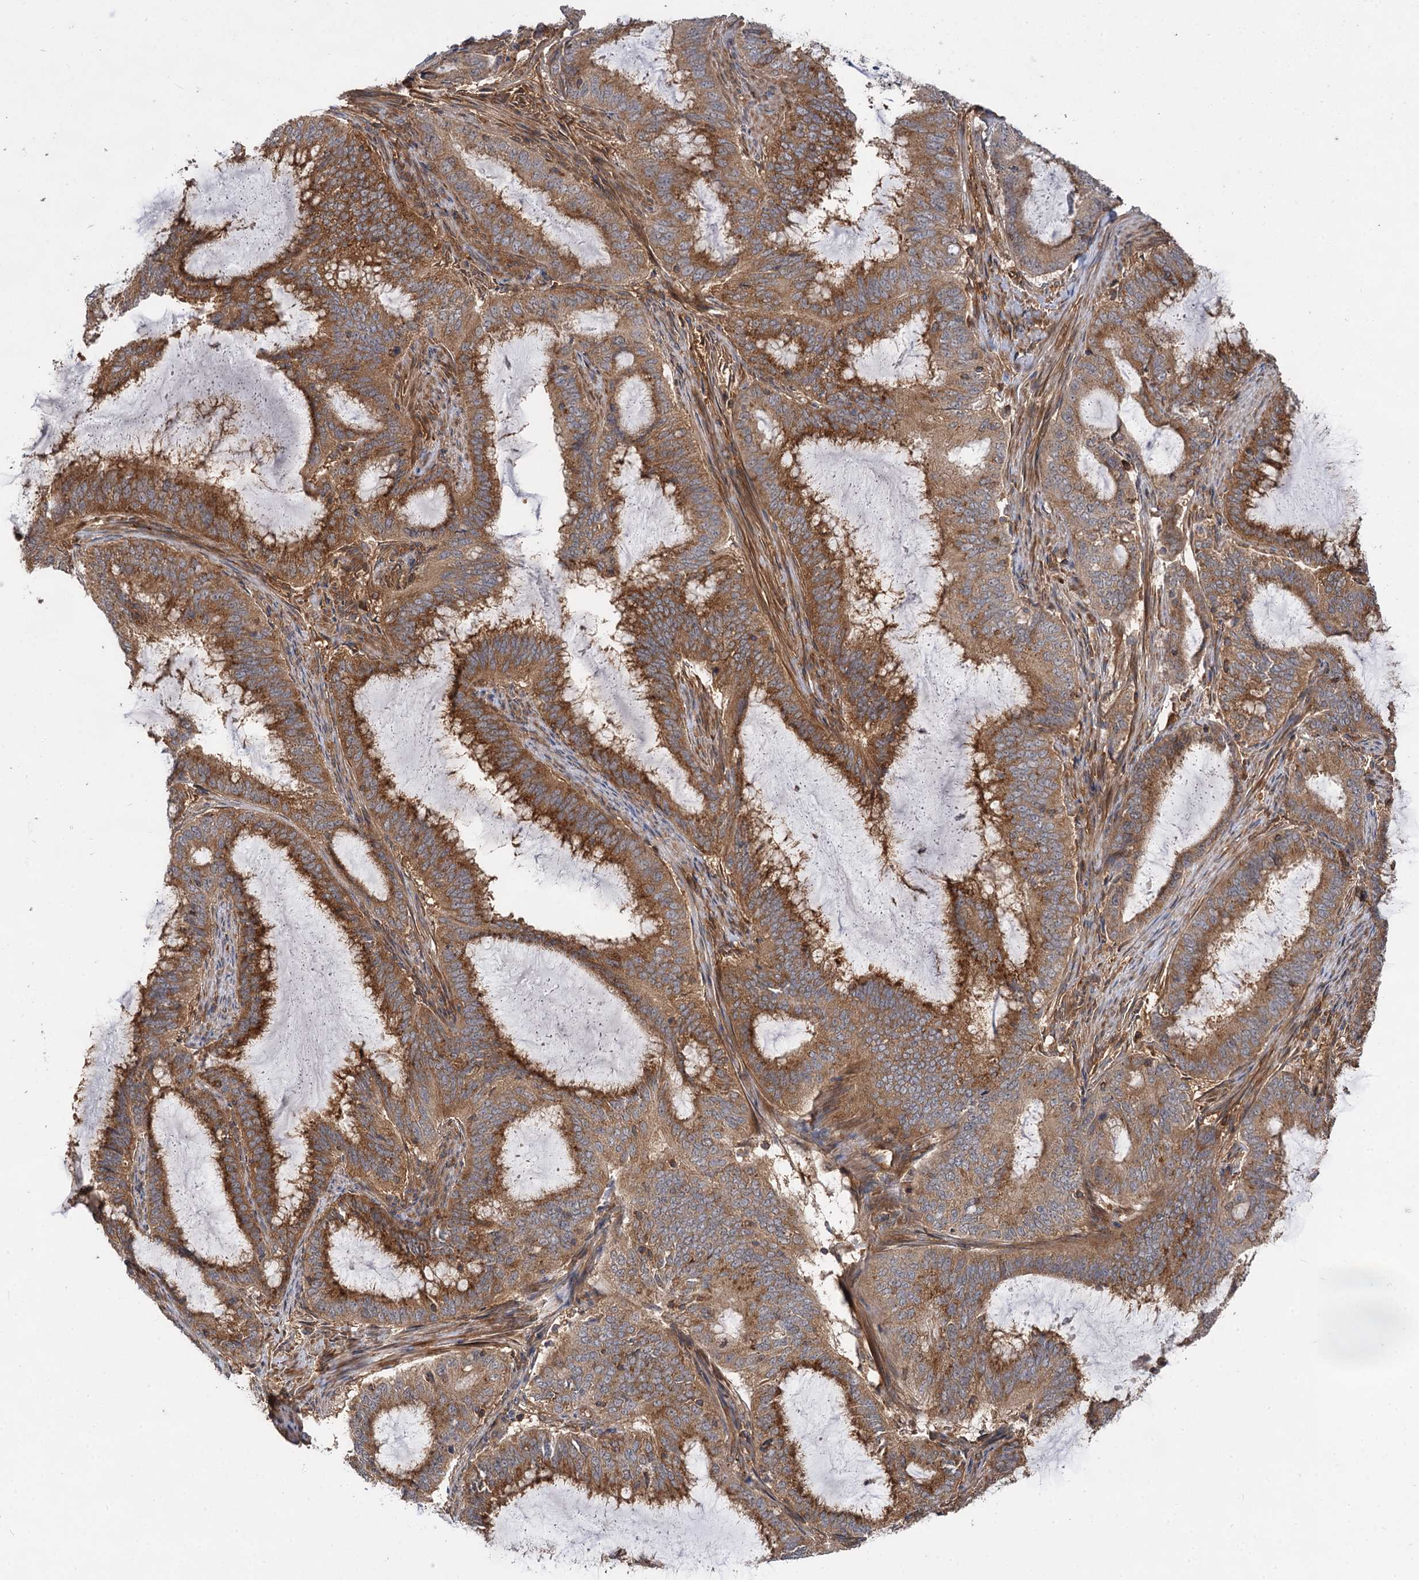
{"staining": {"intensity": "moderate", "quantity": ">75%", "location": "cytoplasmic/membranous"}, "tissue": "endometrial cancer", "cell_type": "Tumor cells", "image_type": "cancer", "snomed": [{"axis": "morphology", "description": "Adenocarcinoma, NOS"}, {"axis": "topography", "description": "Endometrium"}], "caption": "The image reveals immunohistochemical staining of endometrial adenocarcinoma. There is moderate cytoplasmic/membranous expression is appreciated in approximately >75% of tumor cells.", "gene": "PACS1", "patient": {"sex": "female", "age": 51}}